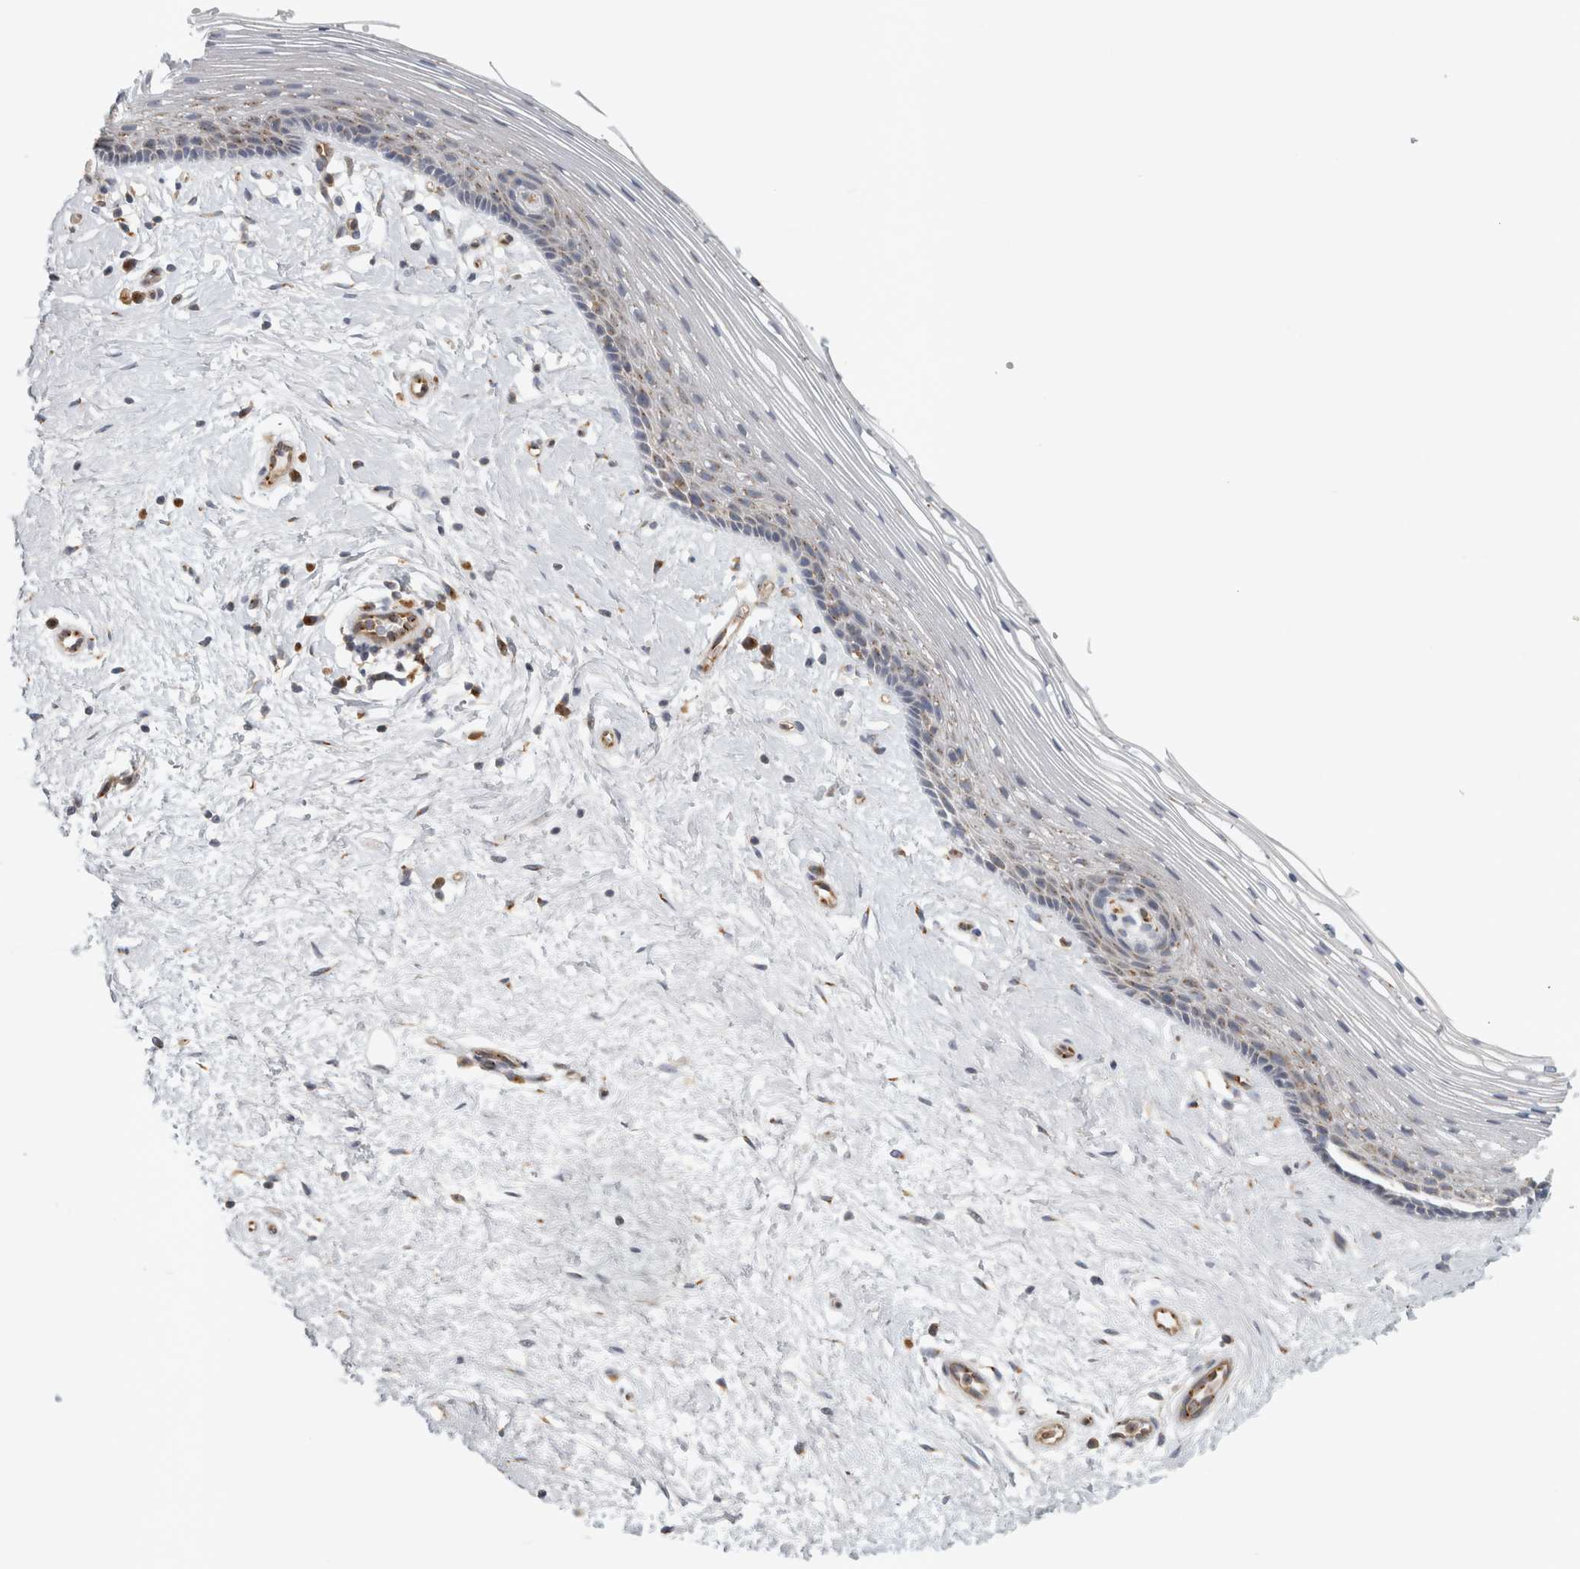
{"staining": {"intensity": "weak", "quantity": "25%-75%", "location": "cytoplasmic/membranous"}, "tissue": "vagina", "cell_type": "Squamous epithelial cells", "image_type": "normal", "snomed": [{"axis": "morphology", "description": "Normal tissue, NOS"}, {"axis": "topography", "description": "Vagina"}], "caption": "A low amount of weak cytoplasmic/membranous staining is appreciated in approximately 25%-75% of squamous epithelial cells in unremarkable vagina. (DAB = brown stain, brightfield microscopy at high magnification).", "gene": "PEX6", "patient": {"sex": "female", "age": 46}}